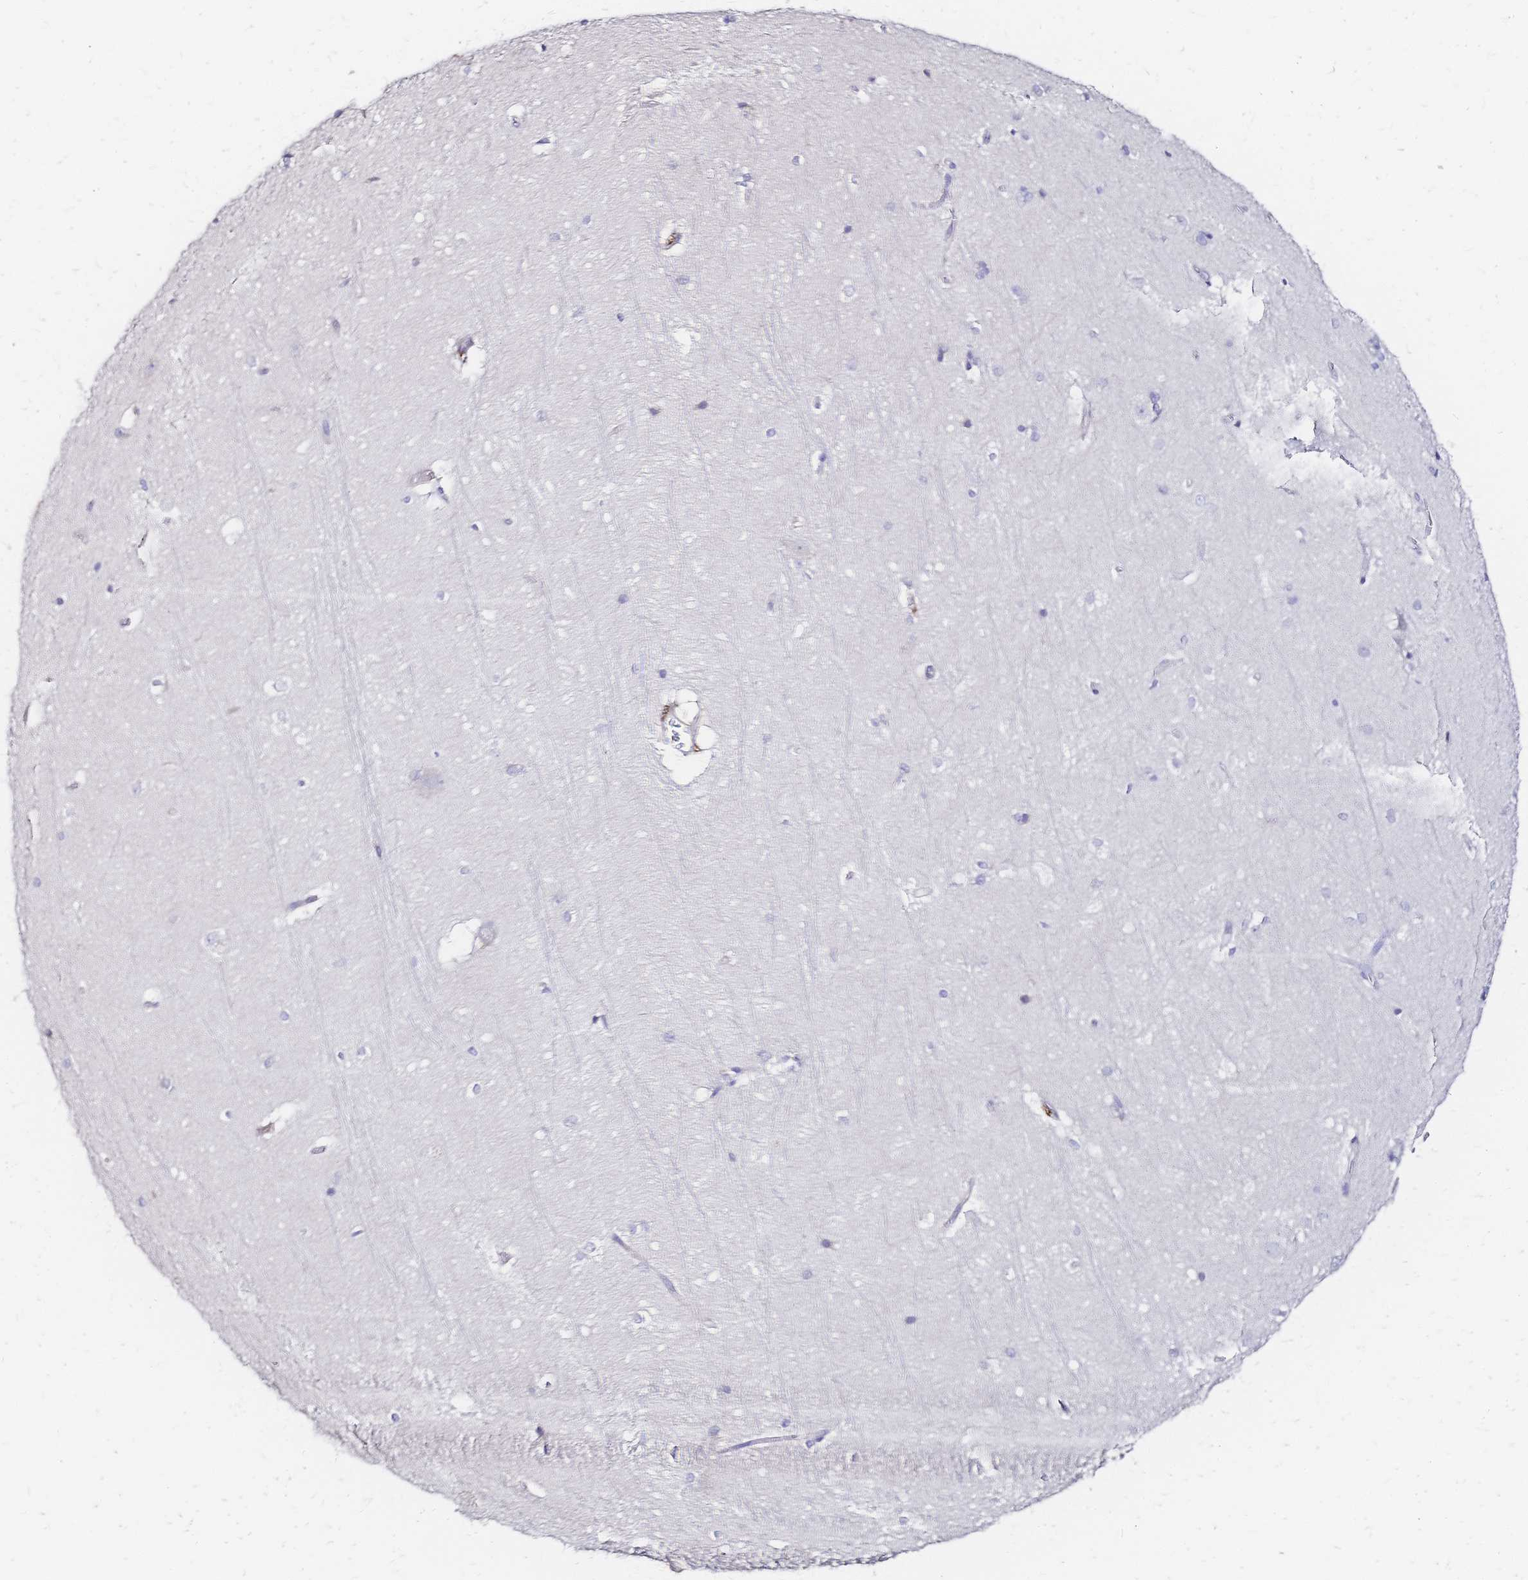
{"staining": {"intensity": "negative", "quantity": "none", "location": "none"}, "tissue": "hippocampus", "cell_type": "Glial cells", "image_type": "normal", "snomed": [{"axis": "morphology", "description": "Normal tissue, NOS"}, {"axis": "topography", "description": "Cerebral cortex"}, {"axis": "topography", "description": "Hippocampus"}], "caption": "This histopathology image is of normal hippocampus stained with immunohistochemistry to label a protein in brown with the nuclei are counter-stained blue. There is no staining in glial cells.", "gene": "SLC5A1", "patient": {"sex": "female", "age": 19}}